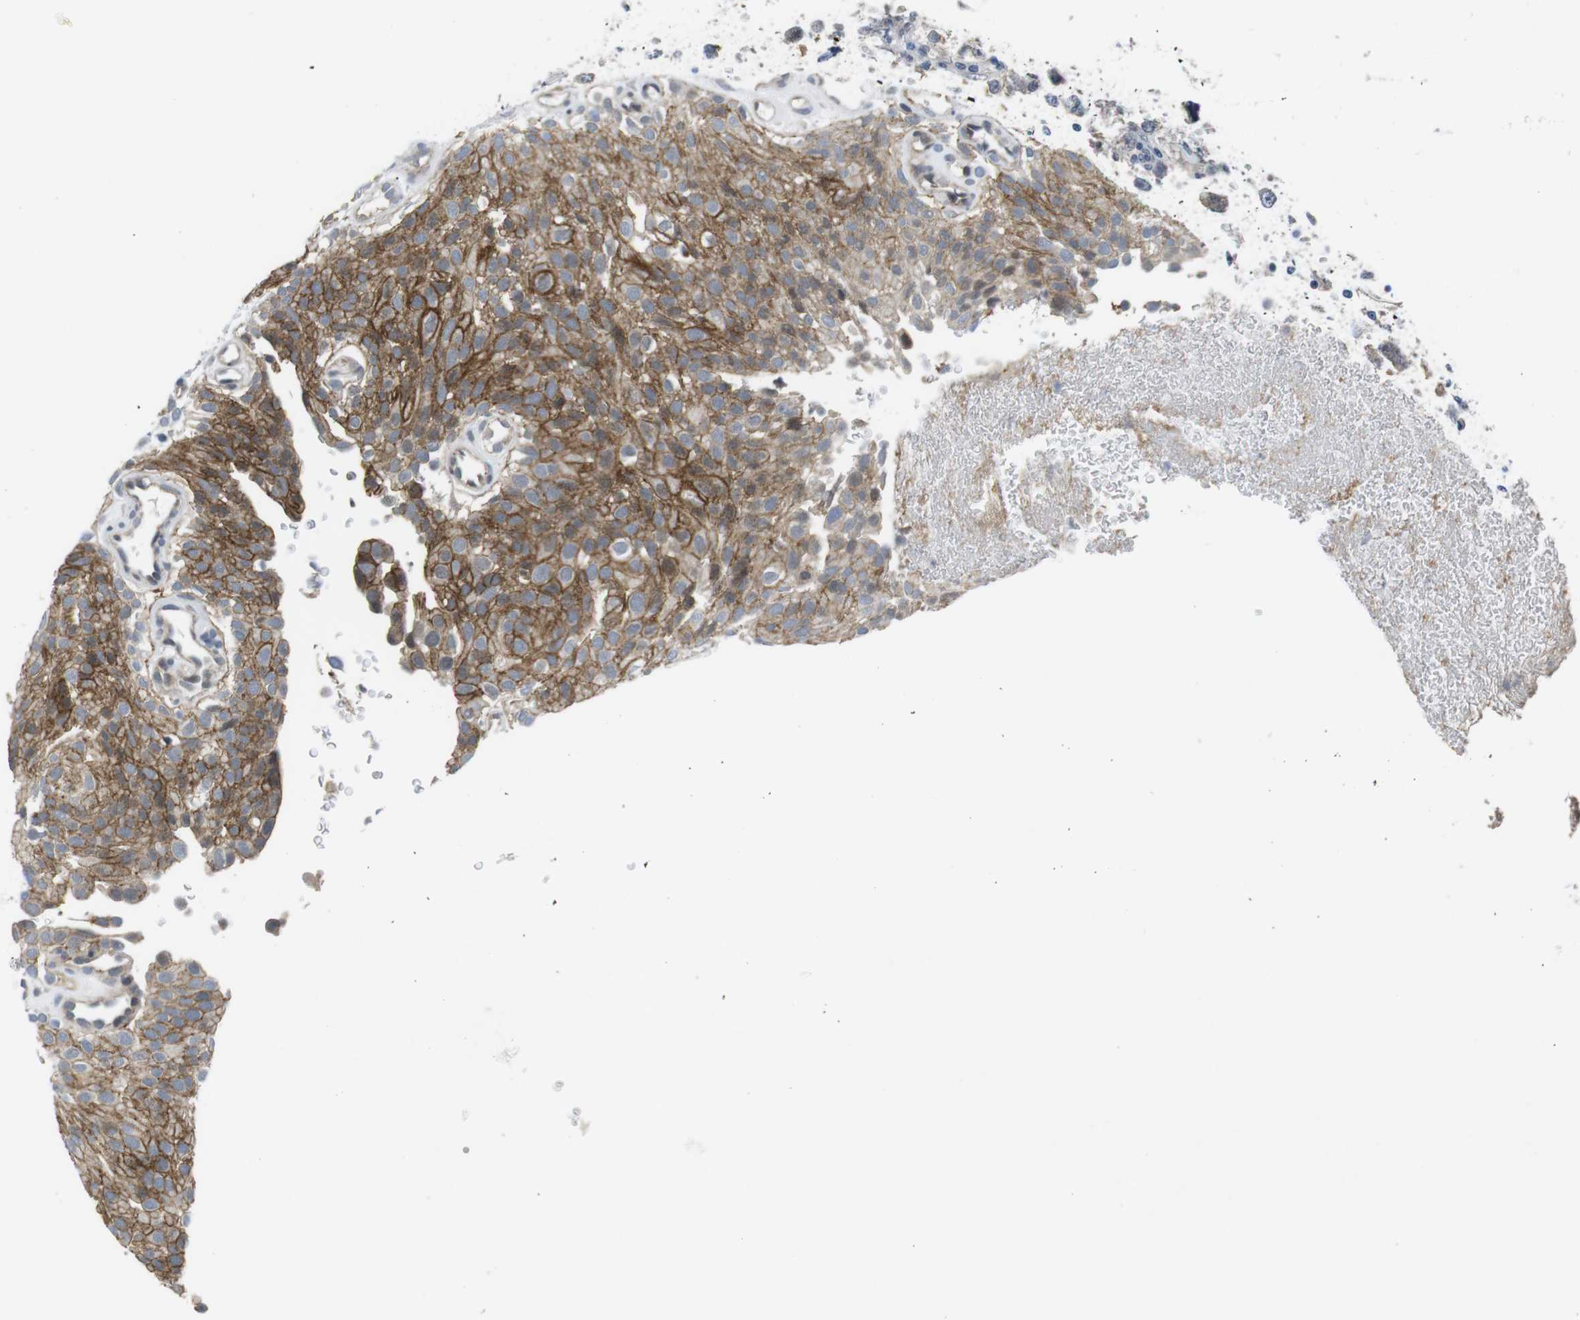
{"staining": {"intensity": "moderate", "quantity": ">75%", "location": "cytoplasmic/membranous"}, "tissue": "urothelial cancer", "cell_type": "Tumor cells", "image_type": "cancer", "snomed": [{"axis": "morphology", "description": "Urothelial carcinoma, Low grade"}, {"axis": "topography", "description": "Urinary bladder"}], "caption": "Immunohistochemistry (IHC) of human urothelial carcinoma (low-grade) demonstrates medium levels of moderate cytoplasmic/membranous staining in approximately >75% of tumor cells.", "gene": "NECTIN1", "patient": {"sex": "male", "age": 78}}